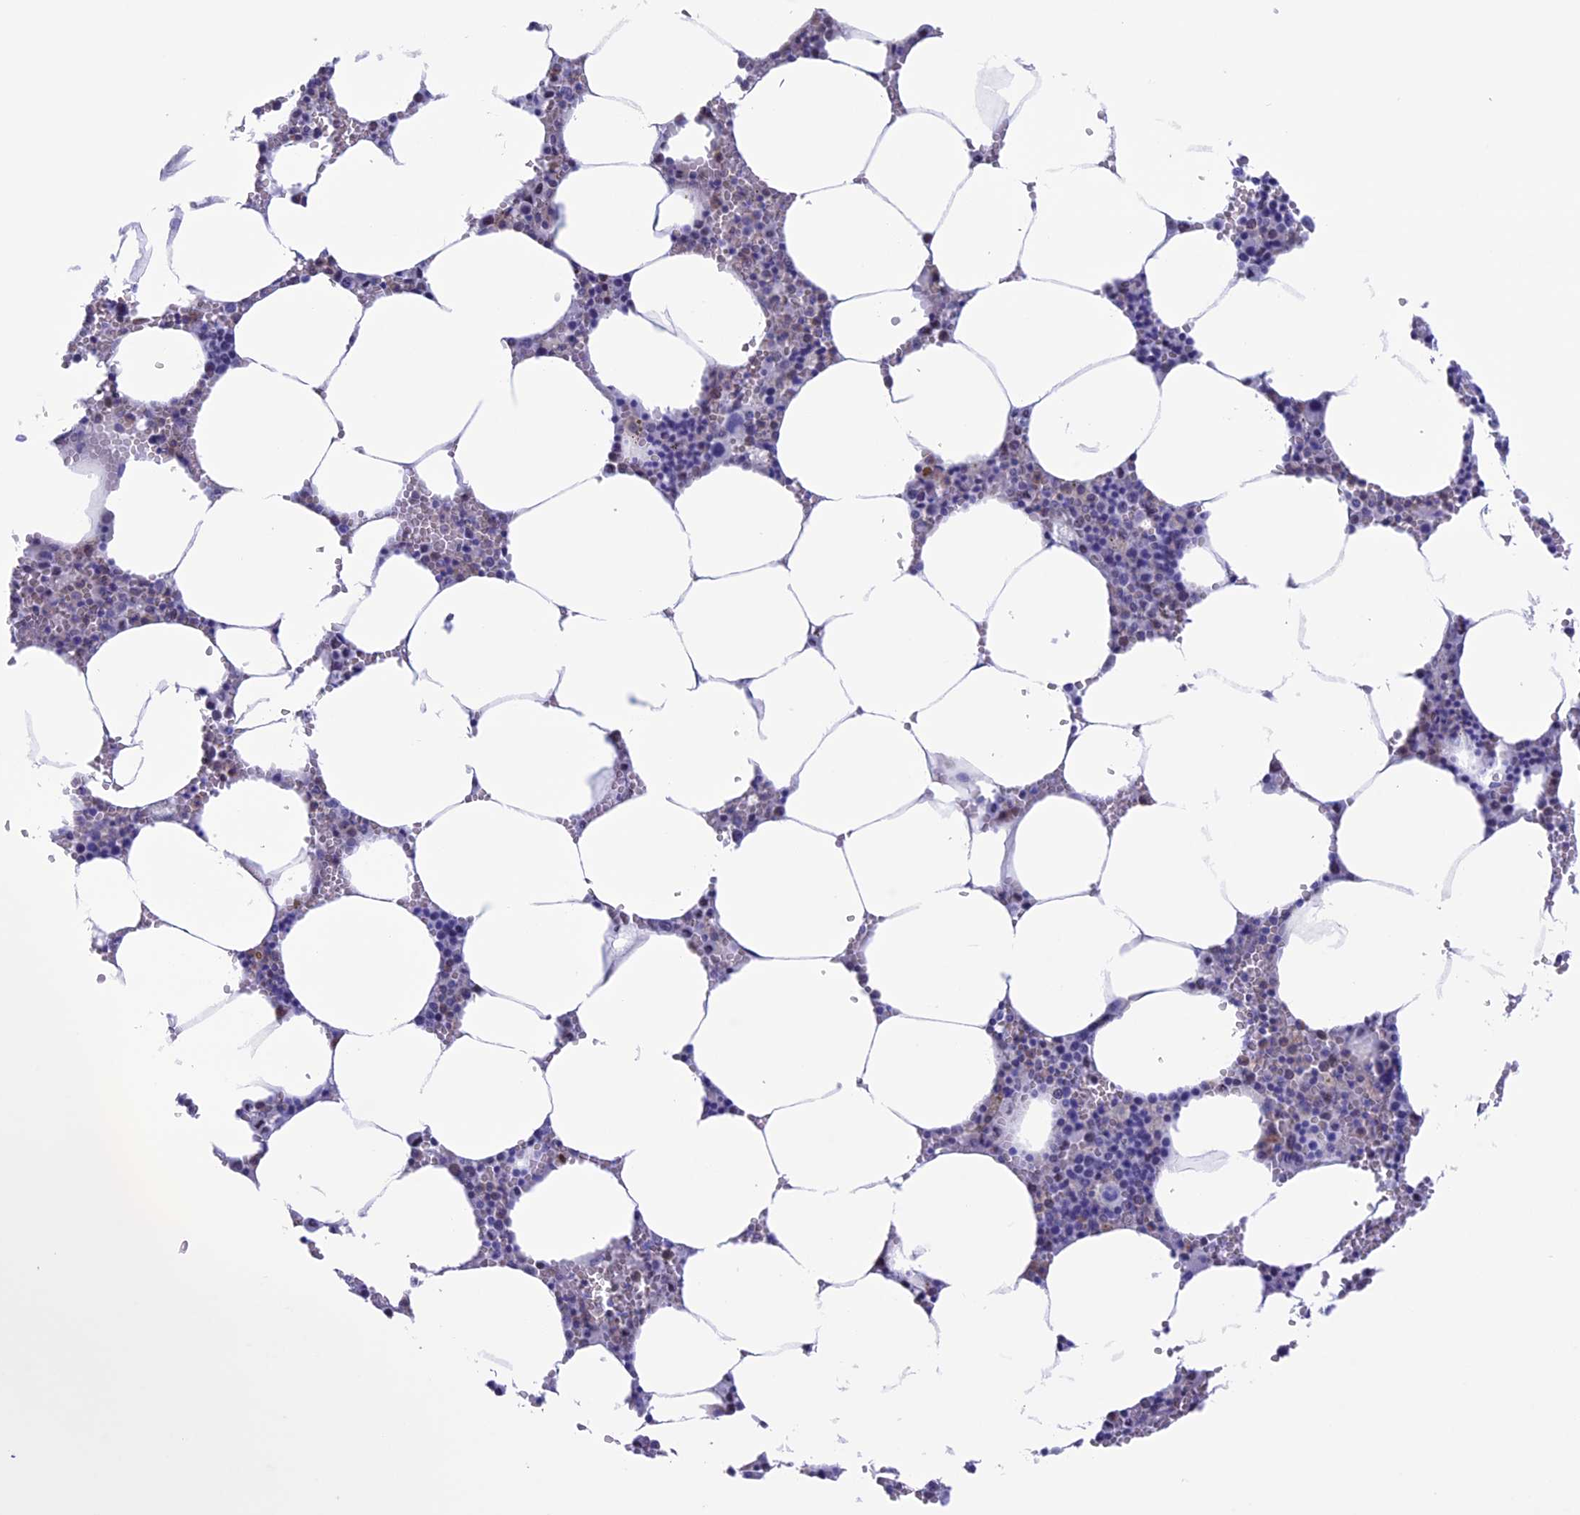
{"staining": {"intensity": "negative", "quantity": "none", "location": "none"}, "tissue": "bone marrow", "cell_type": "Hematopoietic cells", "image_type": "normal", "snomed": [{"axis": "morphology", "description": "Normal tissue, NOS"}, {"axis": "topography", "description": "Bone marrow"}], "caption": "Bone marrow stained for a protein using IHC exhibits no positivity hematopoietic cells.", "gene": "SLC1A6", "patient": {"sex": "male", "age": 70}}